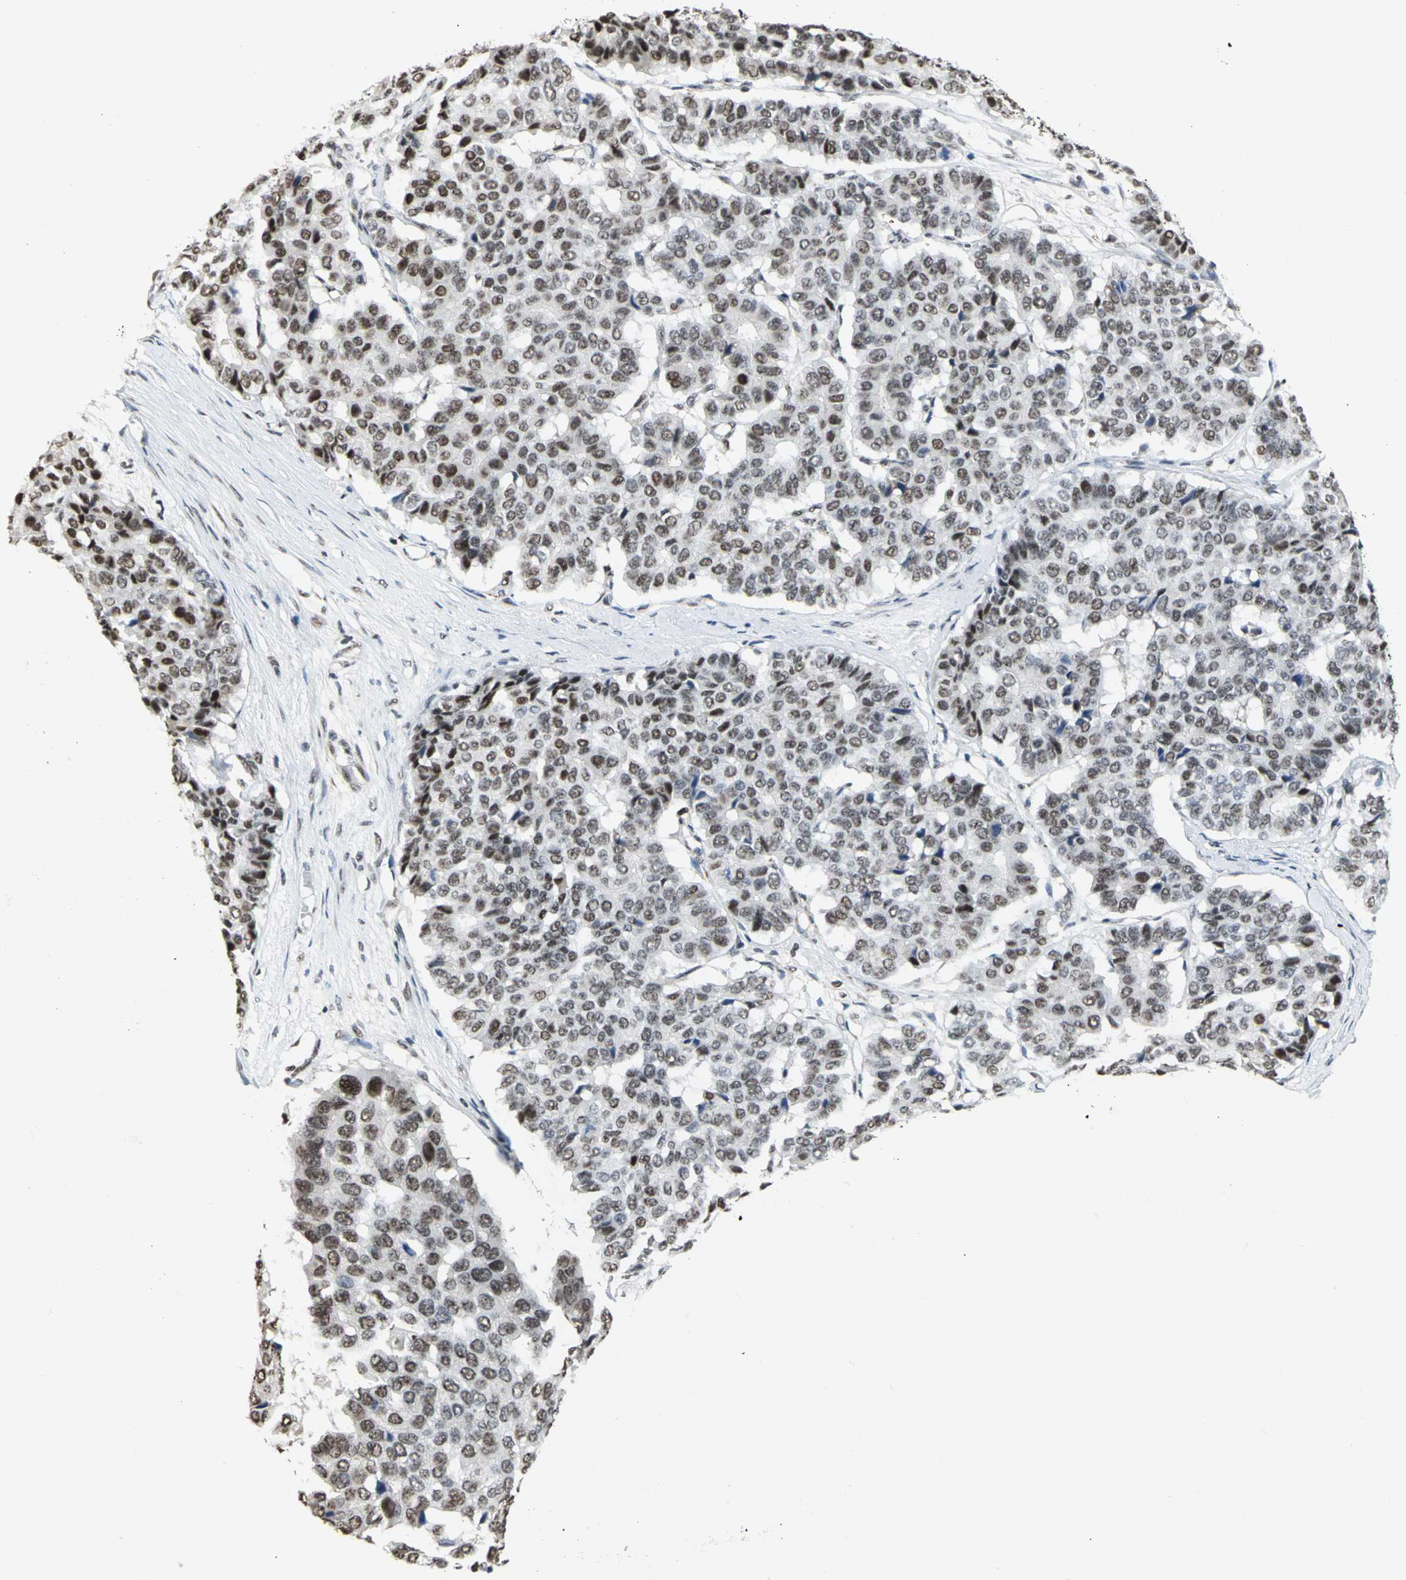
{"staining": {"intensity": "strong", "quantity": ">75%", "location": "nuclear"}, "tissue": "pancreatic cancer", "cell_type": "Tumor cells", "image_type": "cancer", "snomed": [{"axis": "morphology", "description": "Adenocarcinoma, NOS"}, {"axis": "topography", "description": "Pancreas"}], "caption": "About >75% of tumor cells in human pancreatic cancer show strong nuclear protein positivity as visualized by brown immunohistochemical staining.", "gene": "CCDC88C", "patient": {"sex": "male", "age": 50}}